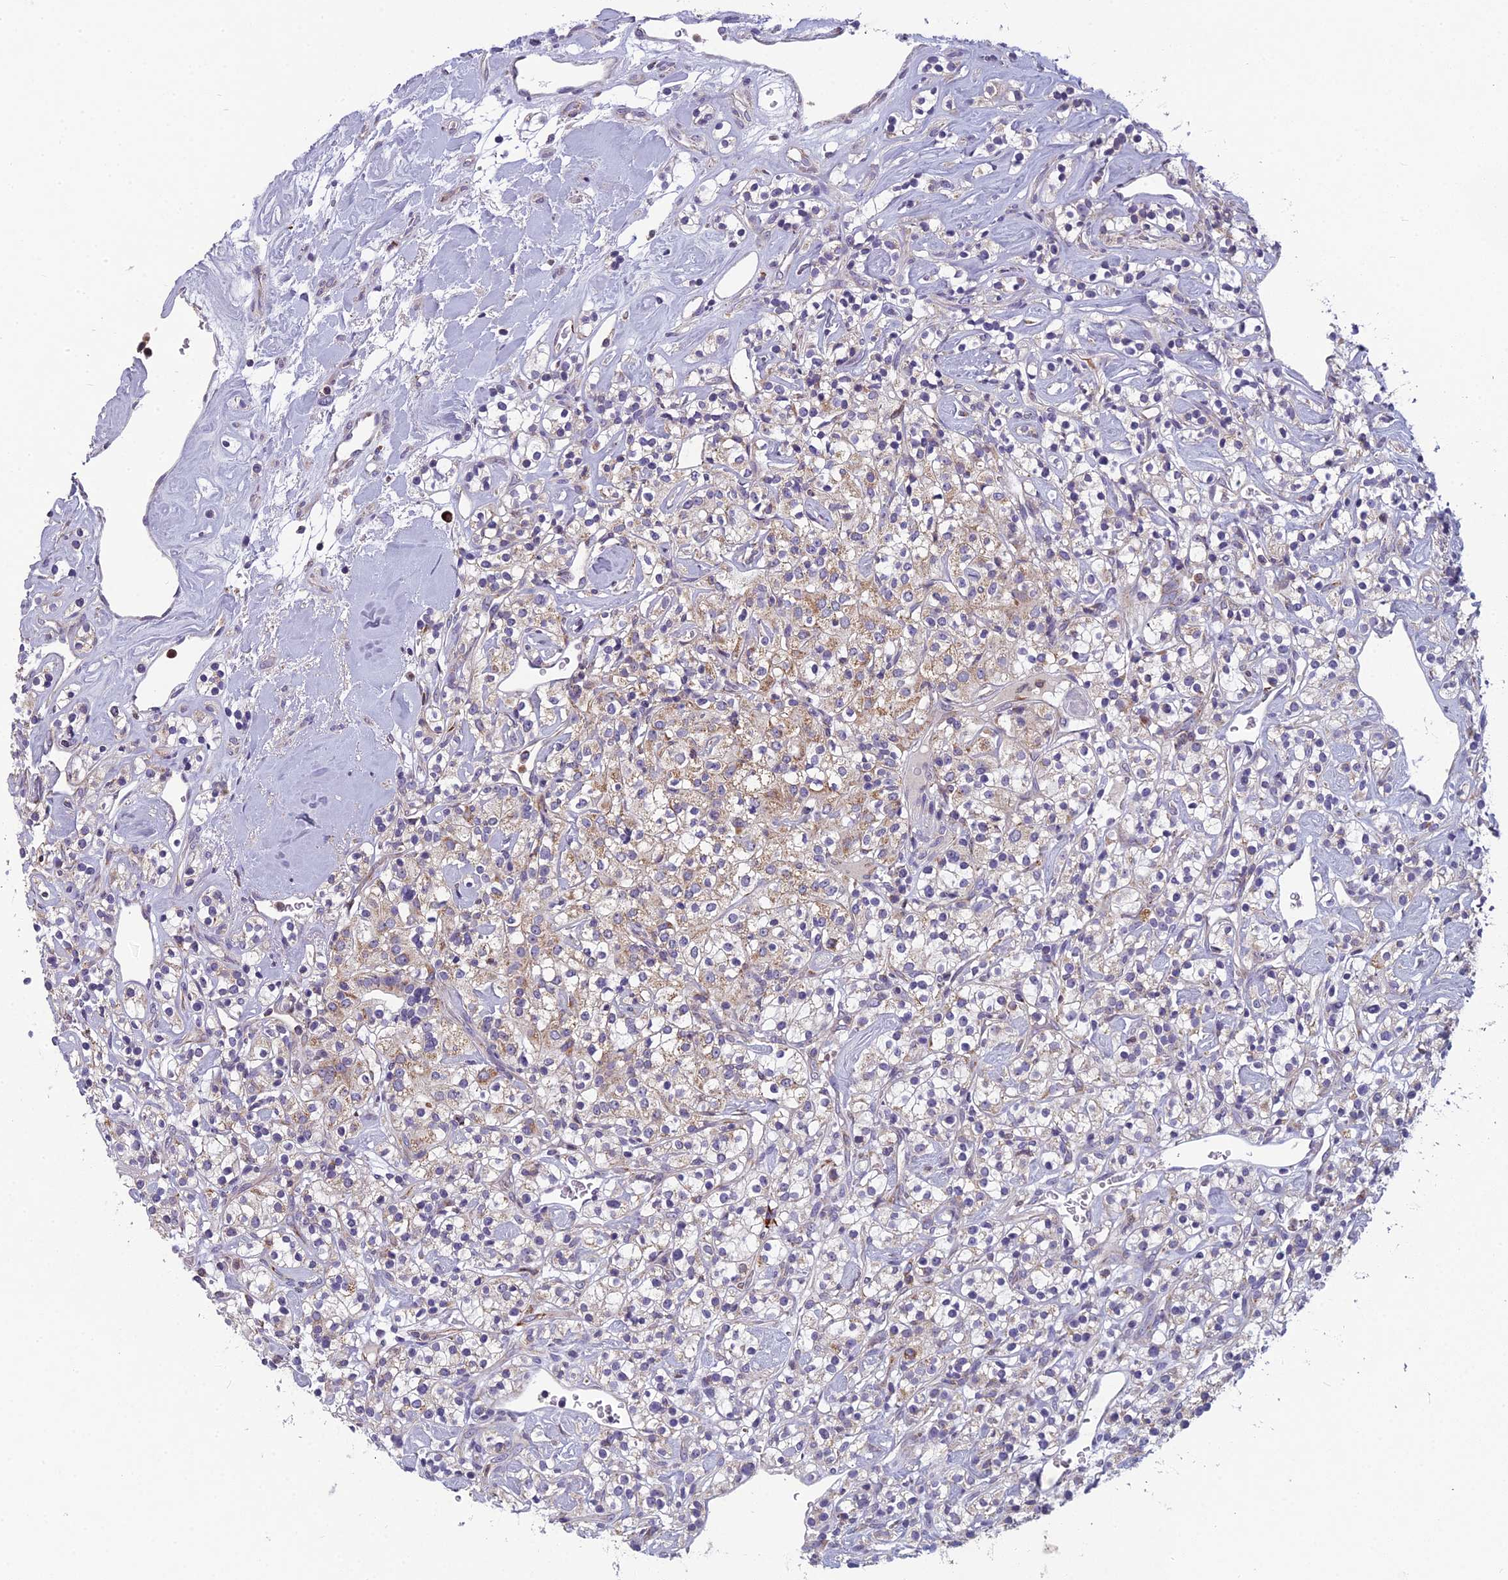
{"staining": {"intensity": "weak", "quantity": "25%-75%", "location": "cytoplasmic/membranous"}, "tissue": "renal cancer", "cell_type": "Tumor cells", "image_type": "cancer", "snomed": [{"axis": "morphology", "description": "Adenocarcinoma, NOS"}, {"axis": "topography", "description": "Kidney"}], "caption": "Protein expression analysis of human renal adenocarcinoma reveals weak cytoplasmic/membranous positivity in about 25%-75% of tumor cells. (Brightfield microscopy of DAB IHC at high magnification).", "gene": "ENSG00000188897", "patient": {"sex": "male", "age": 77}}